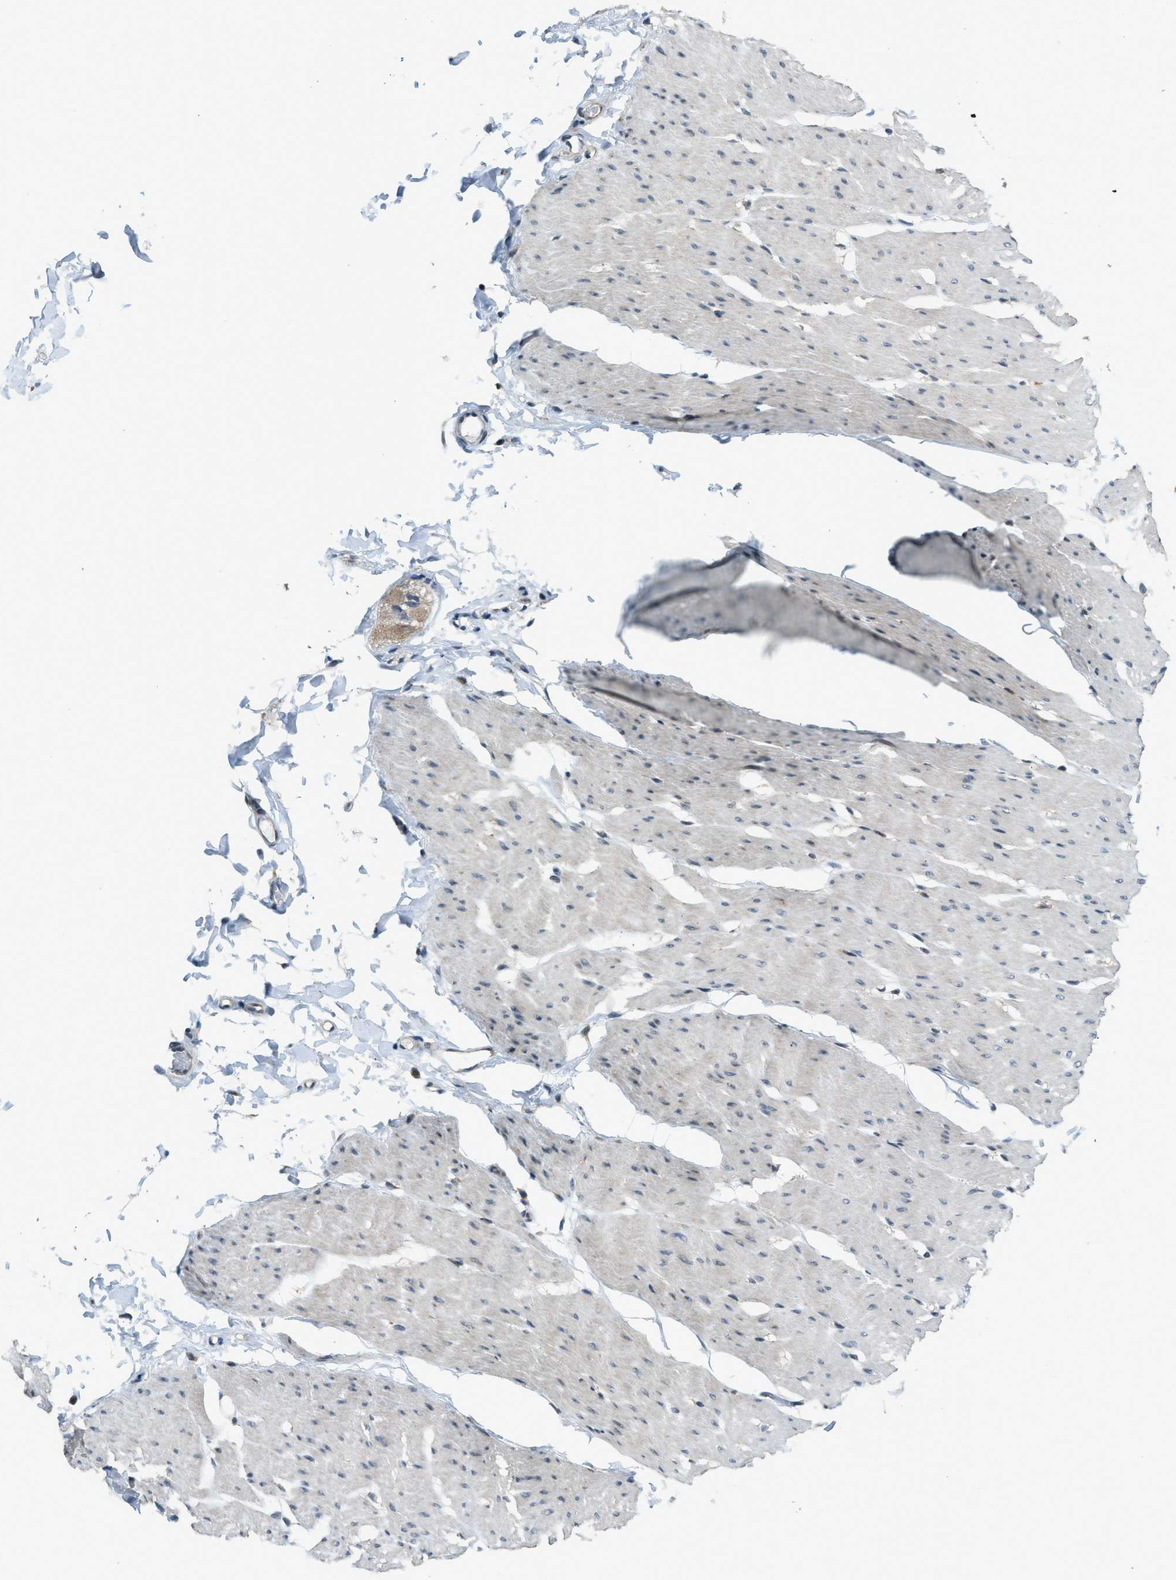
{"staining": {"intensity": "negative", "quantity": "none", "location": "none"}, "tissue": "smooth muscle", "cell_type": "Smooth muscle cells", "image_type": "normal", "snomed": [{"axis": "morphology", "description": "Normal tissue, NOS"}, {"axis": "topography", "description": "Smooth muscle"}, {"axis": "topography", "description": "Colon"}], "caption": "IHC micrograph of normal human smooth muscle stained for a protein (brown), which demonstrates no expression in smooth muscle cells.", "gene": "HERC2", "patient": {"sex": "male", "age": 67}}